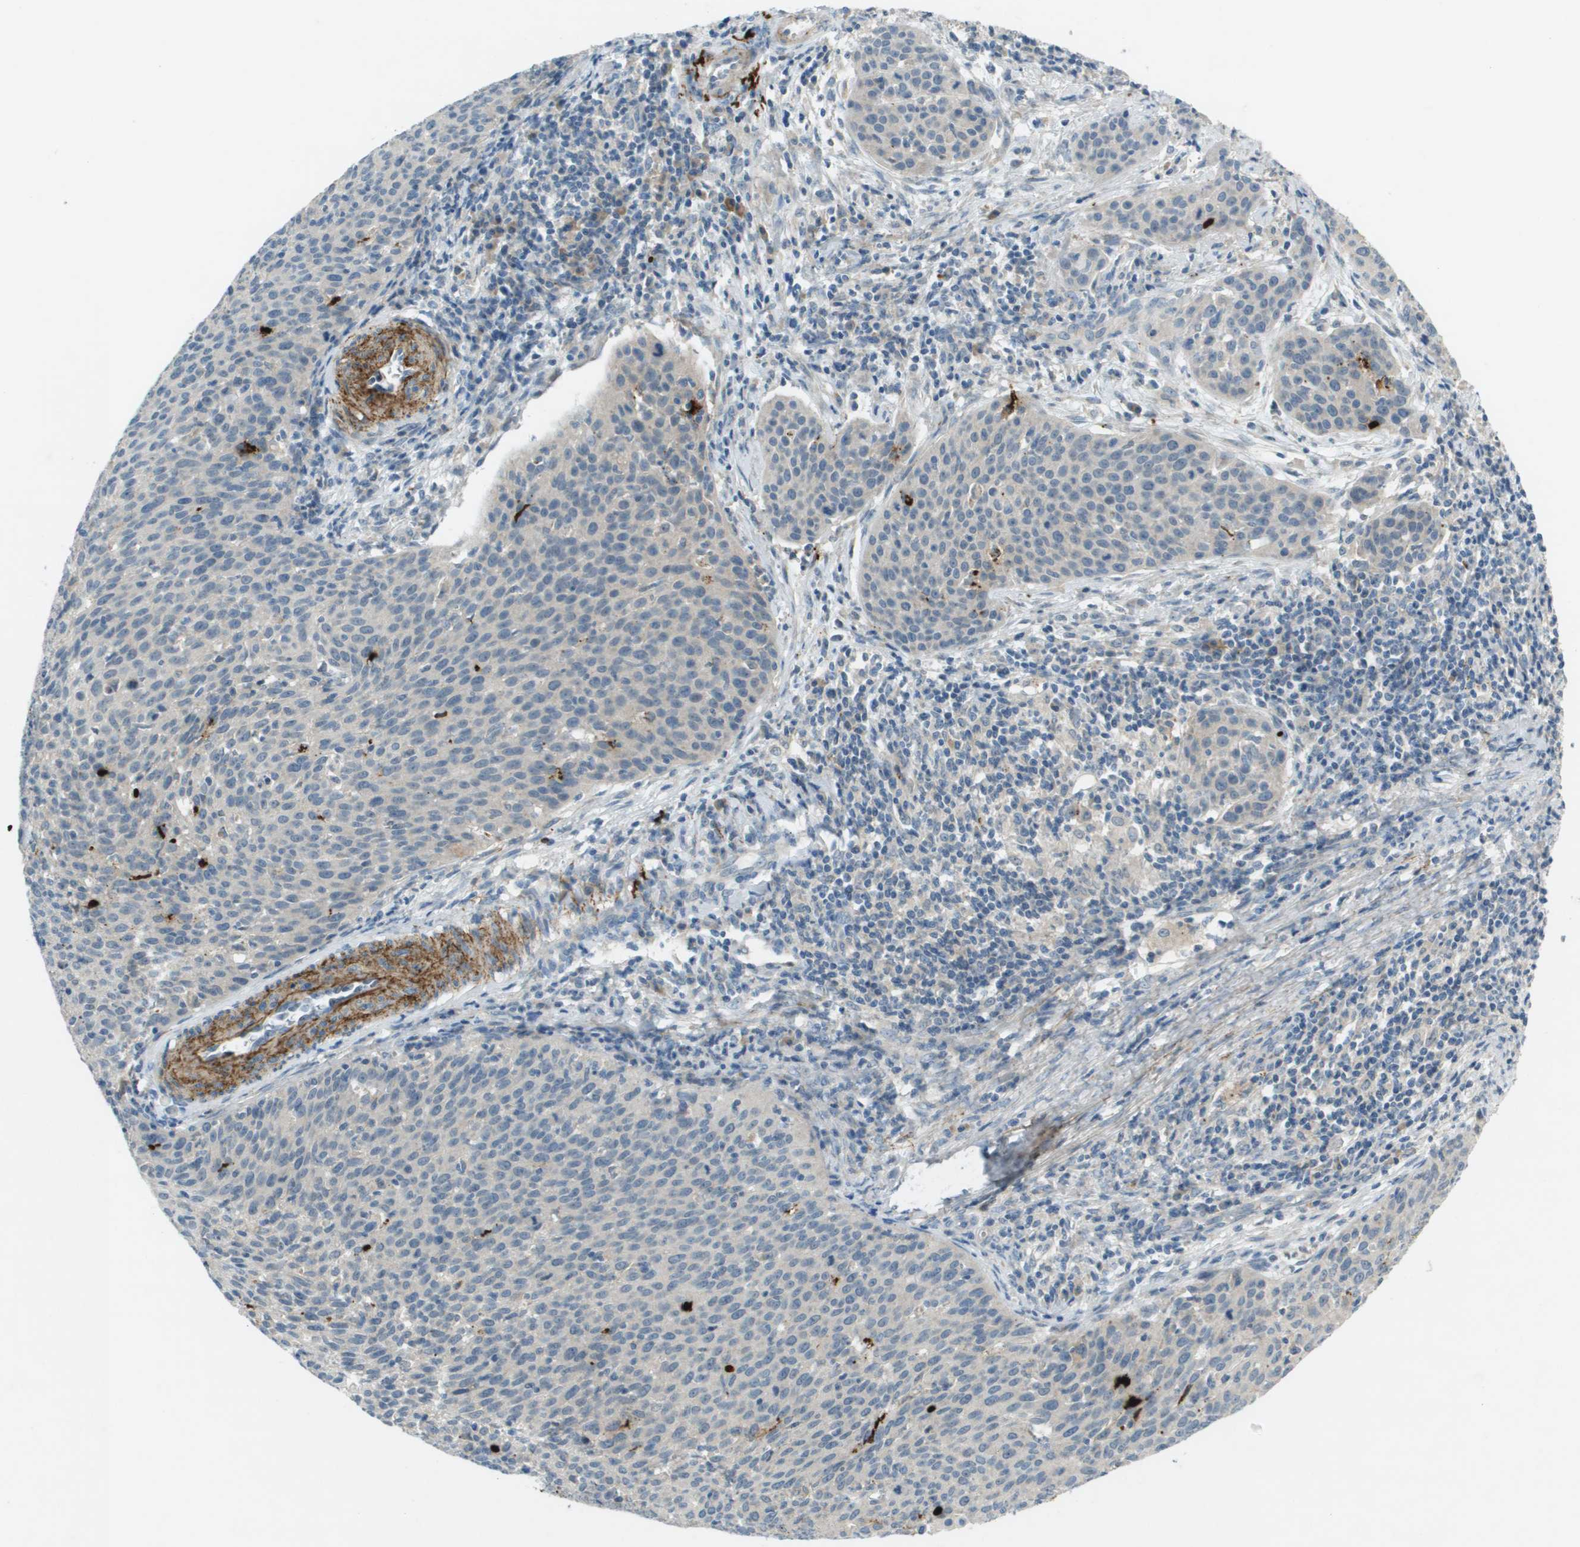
{"staining": {"intensity": "negative", "quantity": "none", "location": "none"}, "tissue": "cervical cancer", "cell_type": "Tumor cells", "image_type": "cancer", "snomed": [{"axis": "morphology", "description": "Squamous cell carcinoma, NOS"}, {"axis": "topography", "description": "Cervix"}], "caption": "Immunohistochemical staining of cervical cancer (squamous cell carcinoma) displays no significant positivity in tumor cells. (DAB immunohistochemistry with hematoxylin counter stain).", "gene": "VTN", "patient": {"sex": "female", "age": 38}}